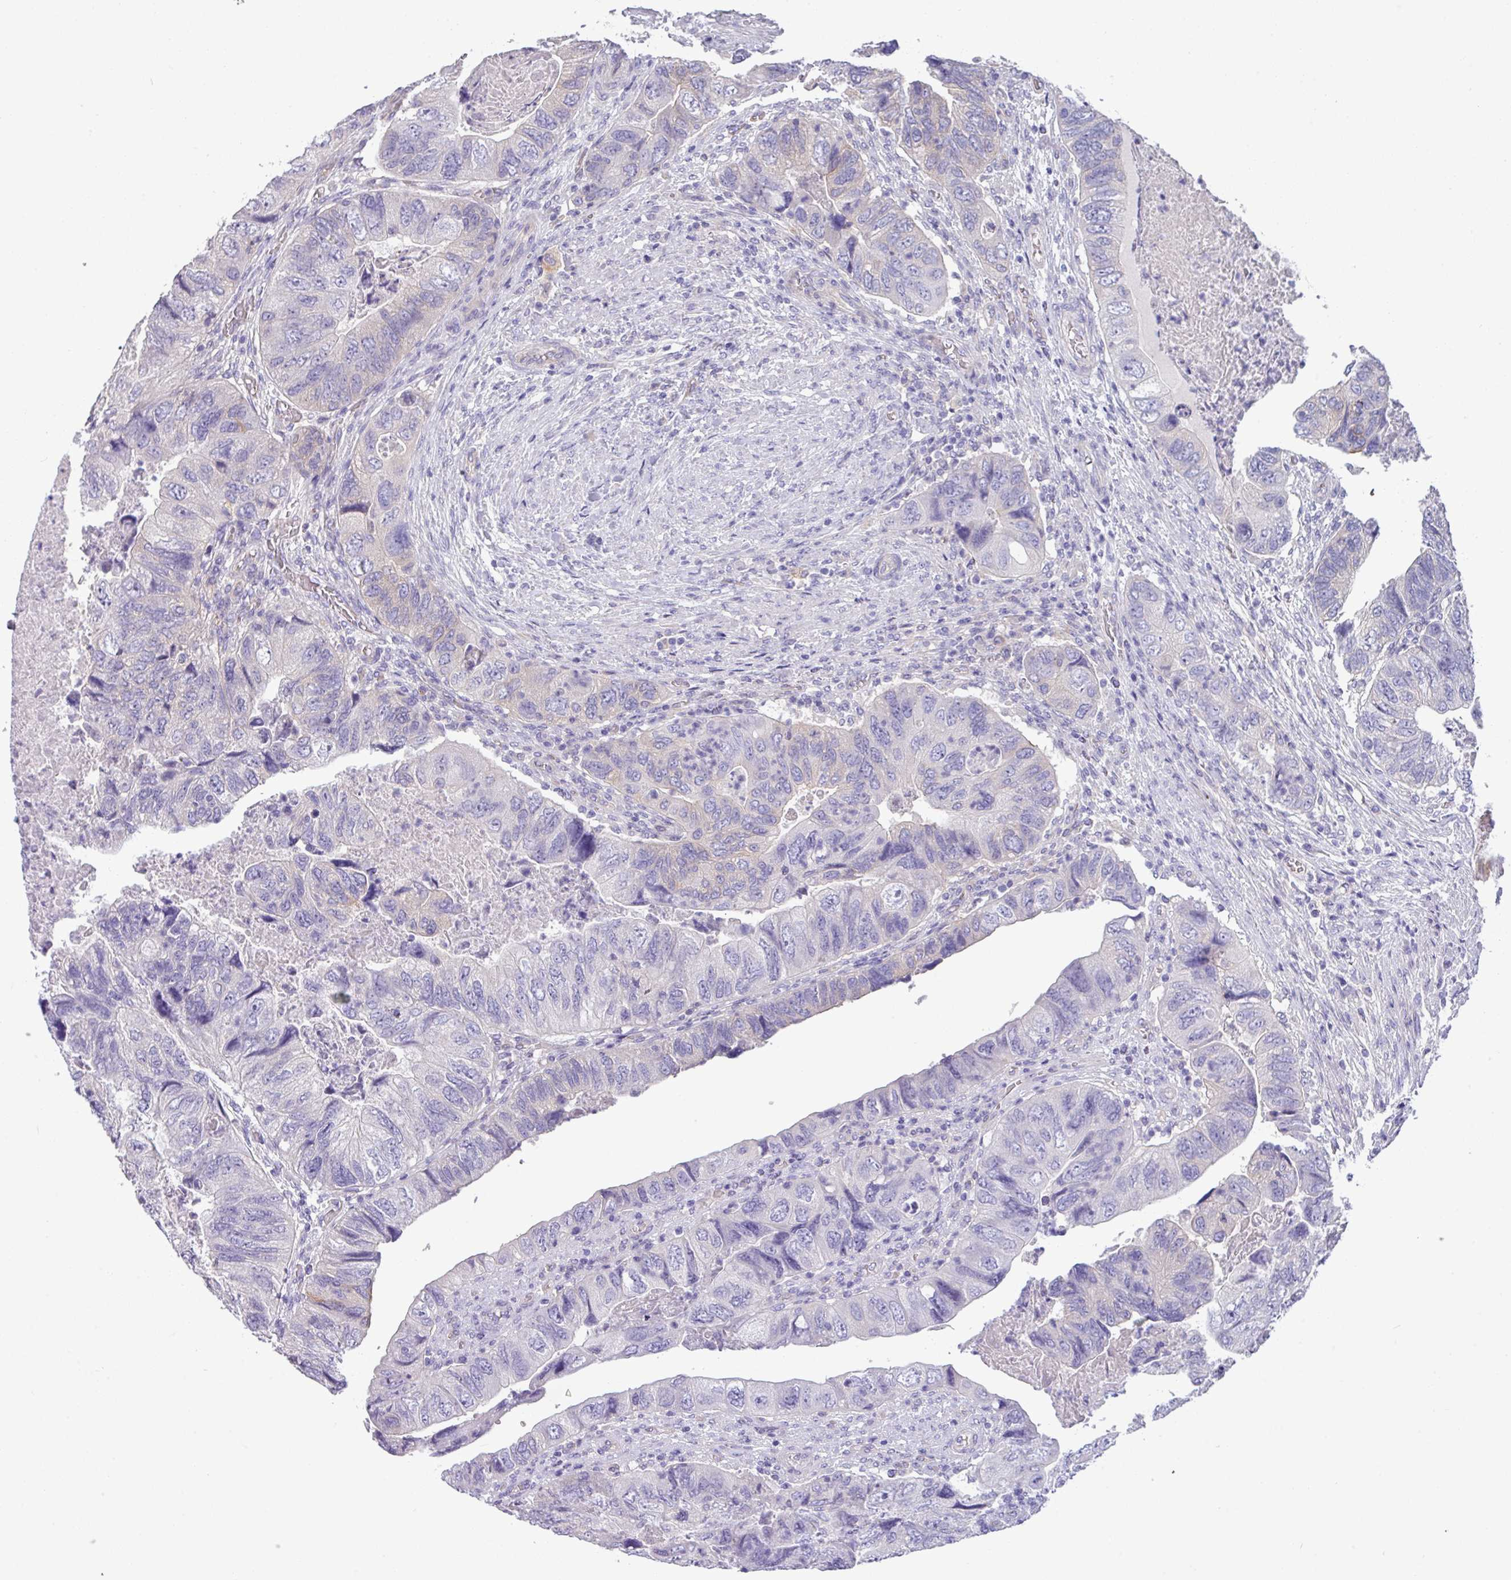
{"staining": {"intensity": "negative", "quantity": "none", "location": "none"}, "tissue": "colorectal cancer", "cell_type": "Tumor cells", "image_type": "cancer", "snomed": [{"axis": "morphology", "description": "Adenocarcinoma, NOS"}, {"axis": "topography", "description": "Rectum"}], "caption": "Immunohistochemistry (IHC) photomicrograph of colorectal adenocarcinoma stained for a protein (brown), which shows no positivity in tumor cells. The staining was performed using DAB to visualize the protein expression in brown, while the nuclei were stained in blue with hematoxylin (Magnification: 20x).", "gene": "KIRREL3", "patient": {"sex": "male", "age": 63}}